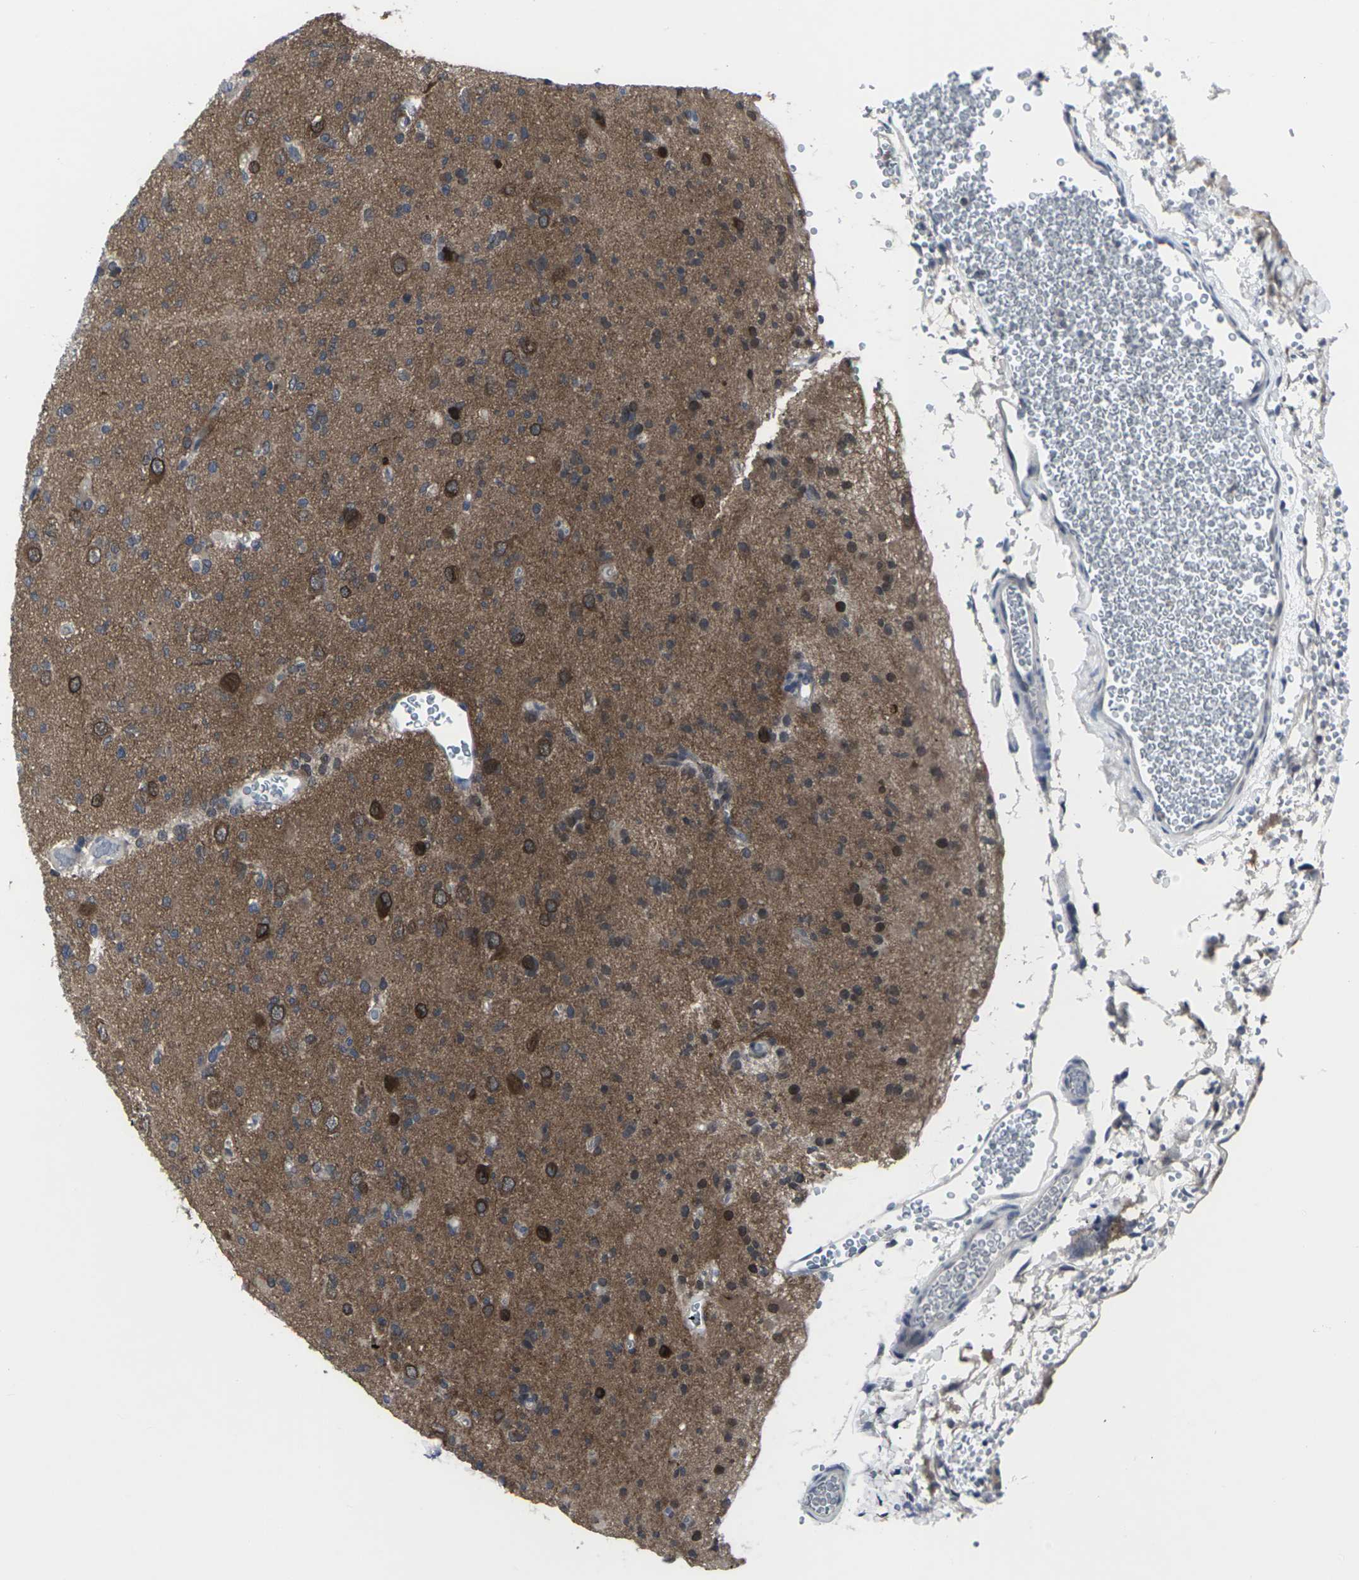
{"staining": {"intensity": "strong", "quantity": "25%-75%", "location": "cytoplasmic/membranous"}, "tissue": "glioma", "cell_type": "Tumor cells", "image_type": "cancer", "snomed": [{"axis": "morphology", "description": "Glioma, malignant, Low grade"}, {"axis": "topography", "description": "Brain"}], "caption": "The photomicrograph exhibits staining of glioma, revealing strong cytoplasmic/membranous protein positivity (brown color) within tumor cells. The staining is performed using DAB brown chromogen to label protein expression. The nuclei are counter-stained blue using hematoxylin.", "gene": "HPRT1", "patient": {"sex": "female", "age": 22}}